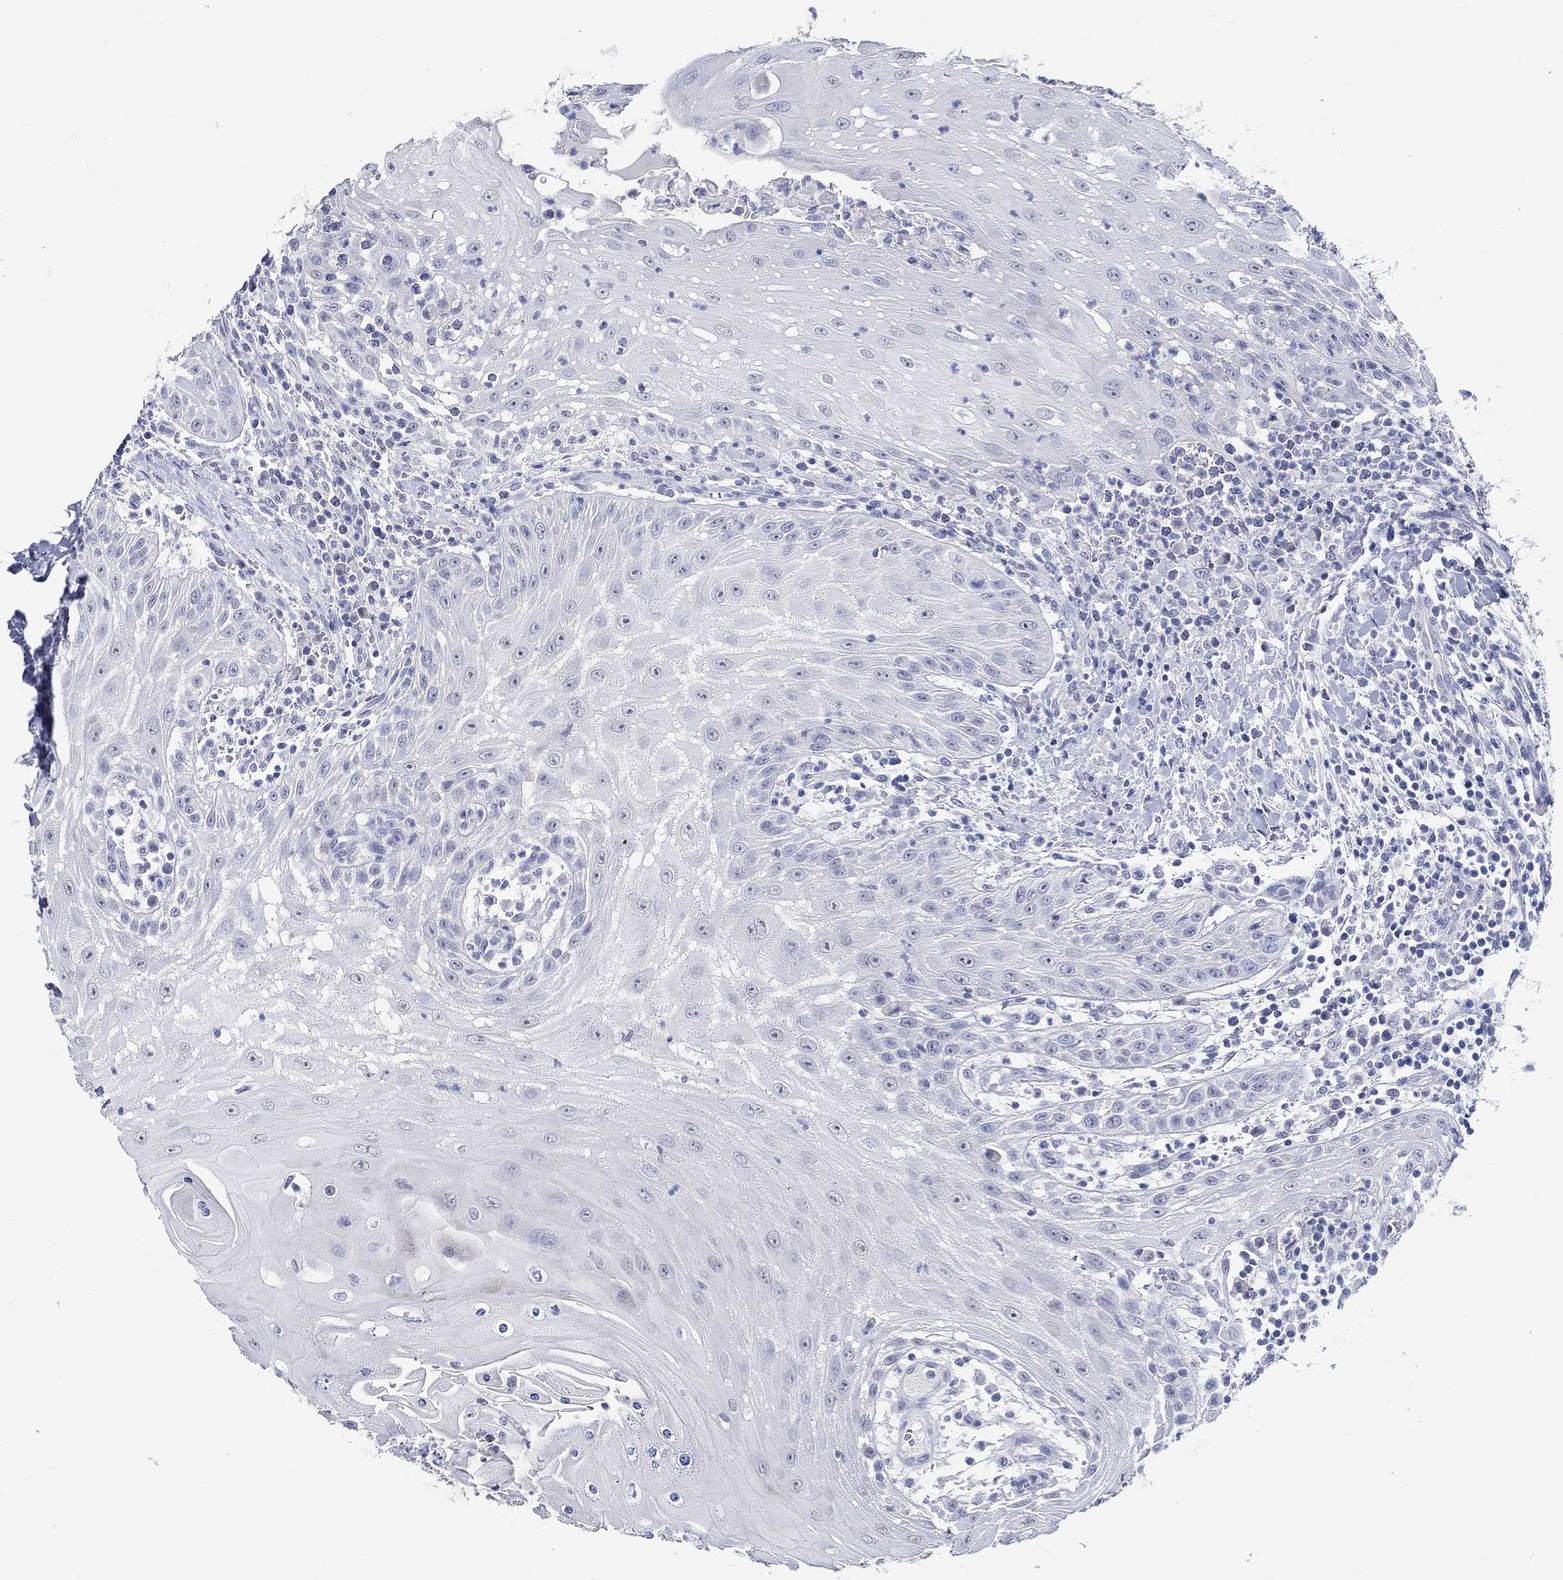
{"staining": {"intensity": "negative", "quantity": "none", "location": "none"}, "tissue": "head and neck cancer", "cell_type": "Tumor cells", "image_type": "cancer", "snomed": [{"axis": "morphology", "description": "Squamous cell carcinoma, NOS"}, {"axis": "topography", "description": "Oral tissue"}, {"axis": "topography", "description": "Head-Neck"}], "caption": "This is an immunohistochemistry (IHC) photomicrograph of human head and neck cancer. There is no positivity in tumor cells.", "gene": "C4orf47", "patient": {"sex": "male", "age": 58}}